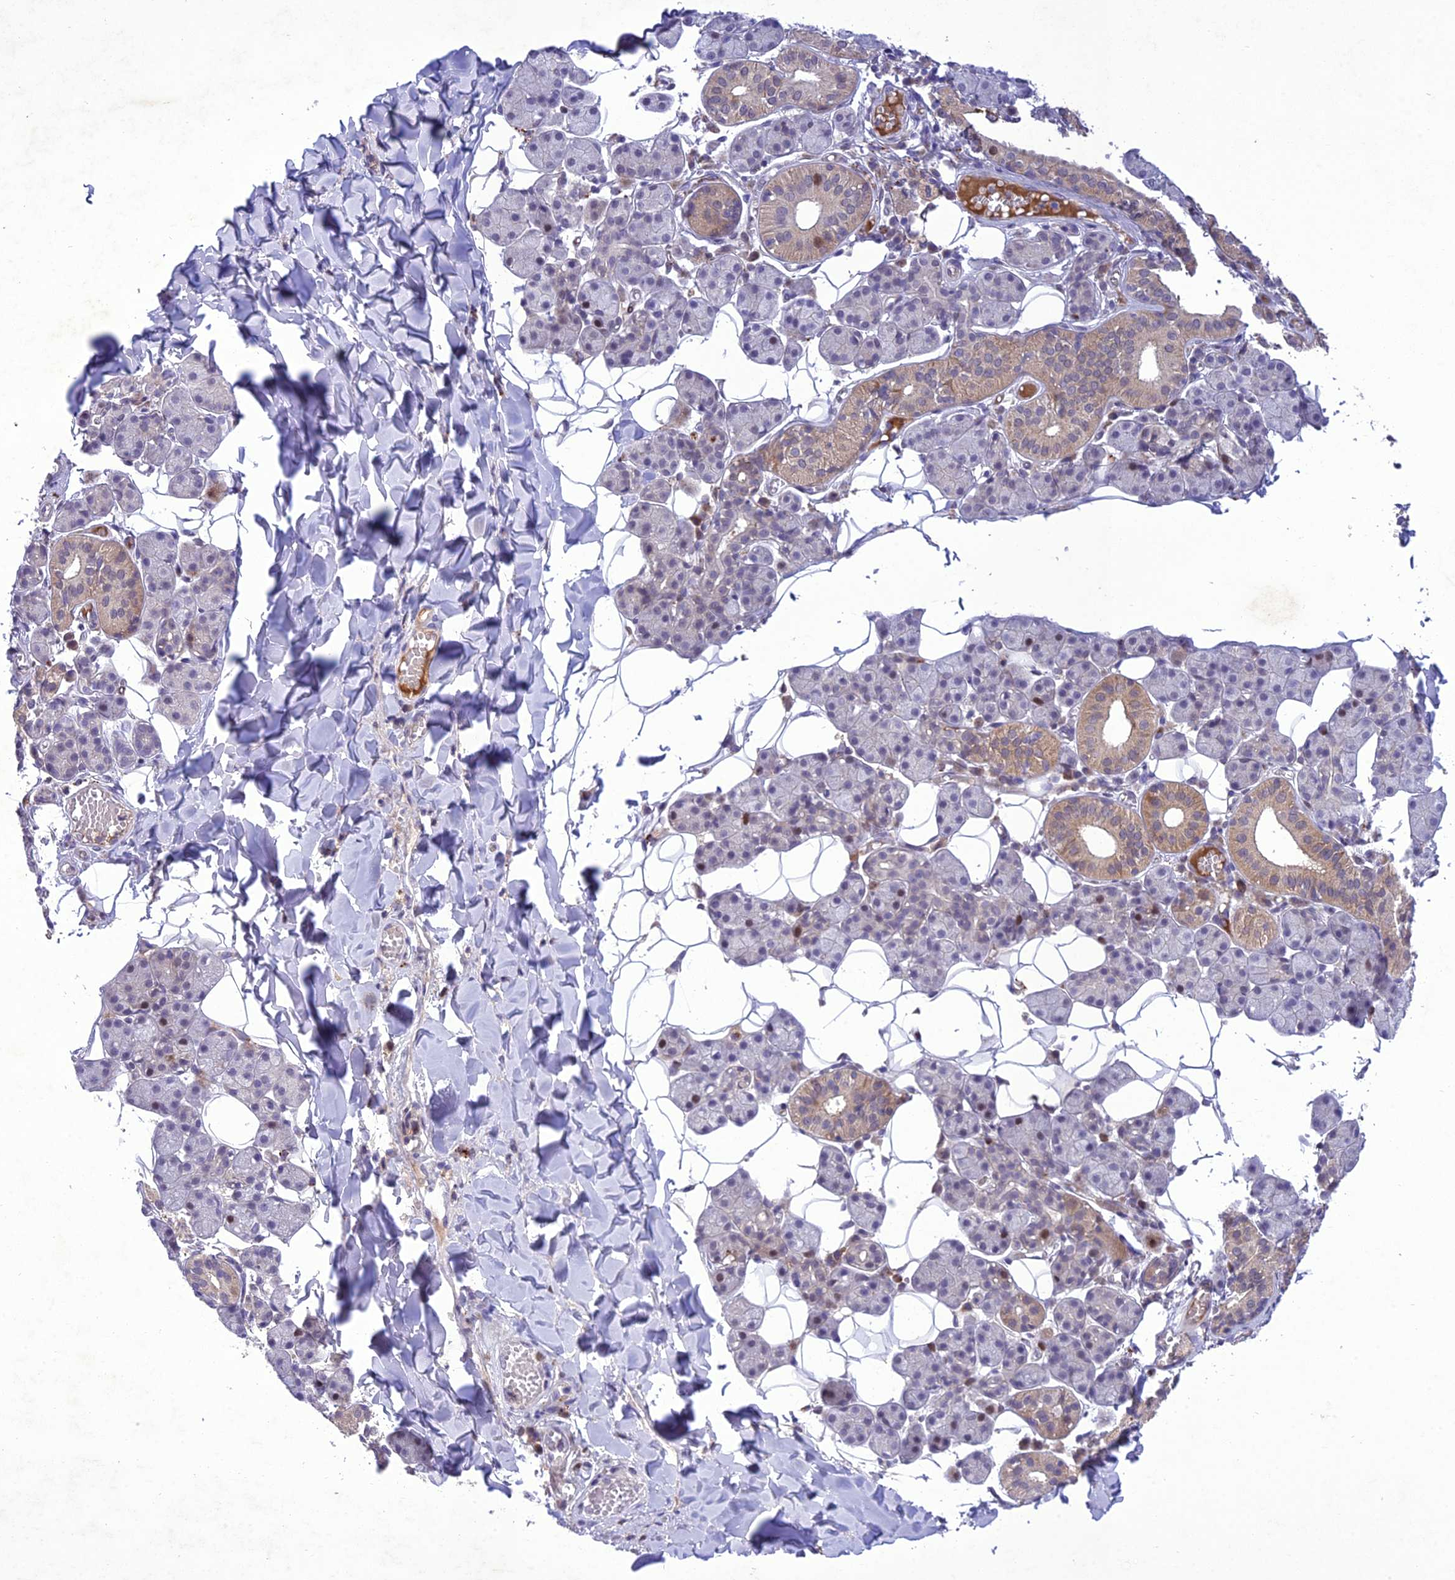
{"staining": {"intensity": "weak", "quantity": "<25%", "location": "cytoplasmic/membranous"}, "tissue": "salivary gland", "cell_type": "Glandular cells", "image_type": "normal", "snomed": [{"axis": "morphology", "description": "Normal tissue, NOS"}, {"axis": "topography", "description": "Salivary gland"}], "caption": "Glandular cells are negative for protein expression in benign human salivary gland.", "gene": "ANKRD52", "patient": {"sex": "female", "age": 33}}